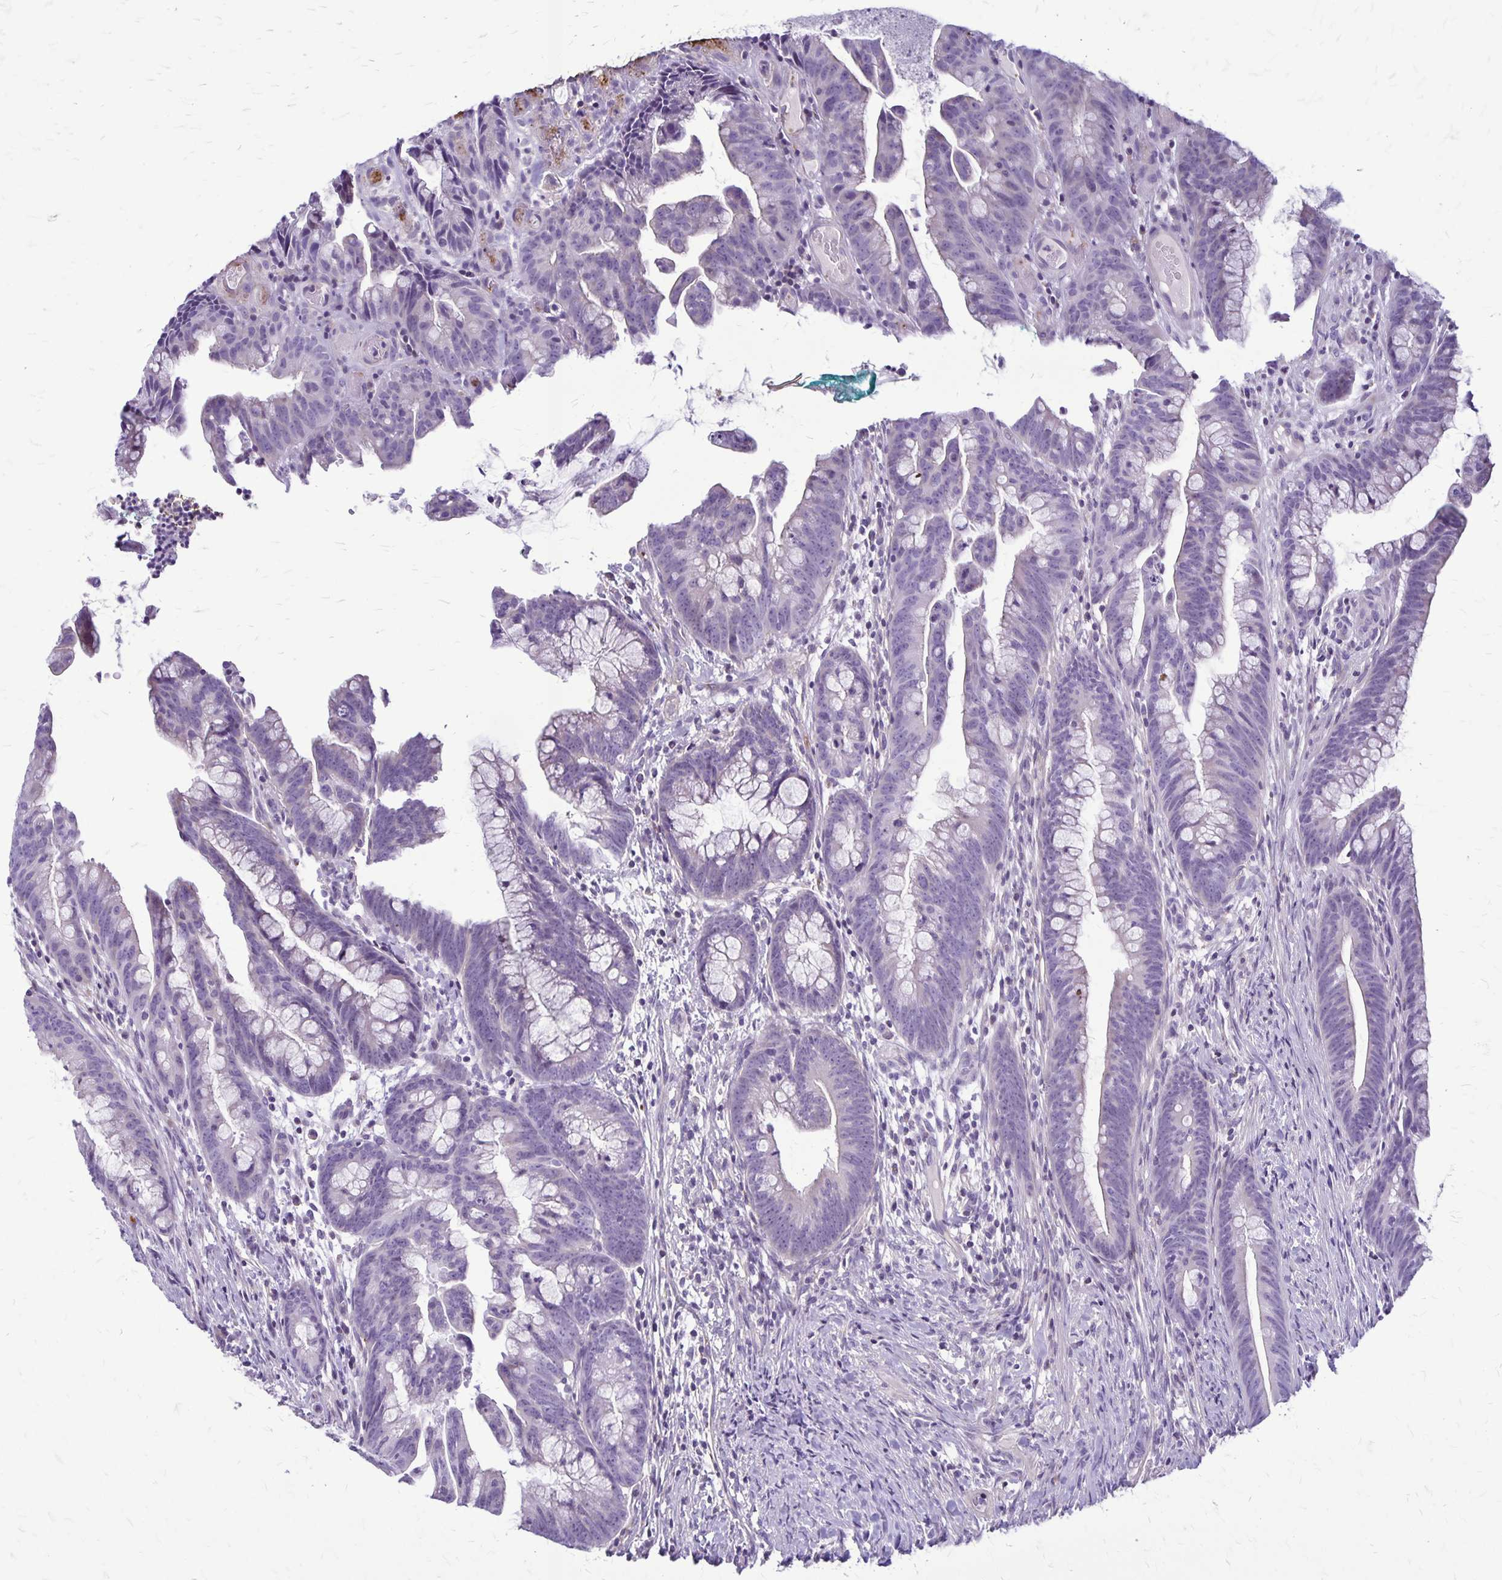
{"staining": {"intensity": "negative", "quantity": "none", "location": "none"}, "tissue": "colorectal cancer", "cell_type": "Tumor cells", "image_type": "cancer", "snomed": [{"axis": "morphology", "description": "Adenocarcinoma, NOS"}, {"axis": "topography", "description": "Colon"}], "caption": "The image displays no staining of tumor cells in colorectal cancer.", "gene": "GP9", "patient": {"sex": "male", "age": 62}}